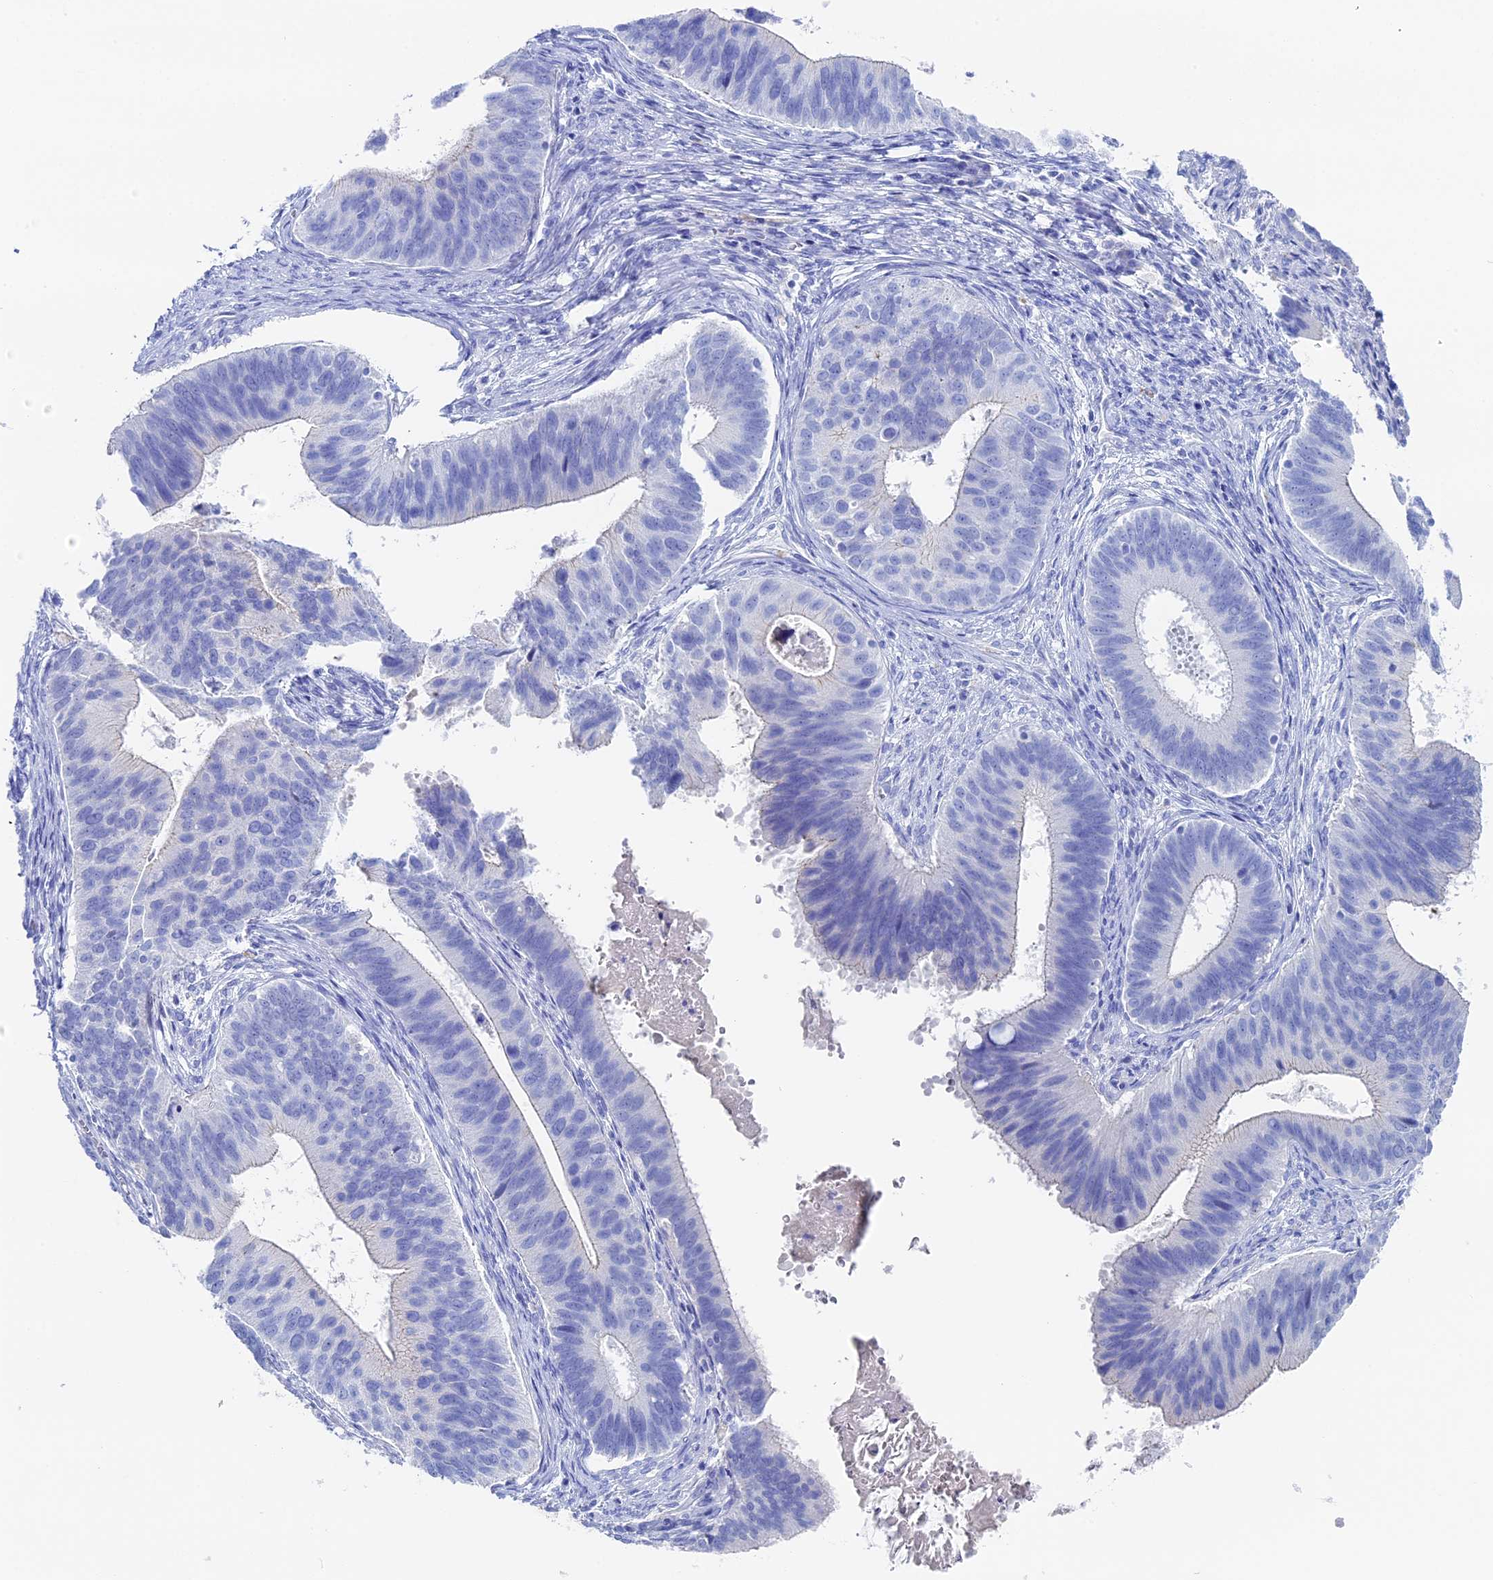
{"staining": {"intensity": "negative", "quantity": "none", "location": "none"}, "tissue": "cervical cancer", "cell_type": "Tumor cells", "image_type": "cancer", "snomed": [{"axis": "morphology", "description": "Adenocarcinoma, NOS"}, {"axis": "topography", "description": "Cervix"}], "caption": "Protein analysis of cervical cancer (adenocarcinoma) displays no significant positivity in tumor cells.", "gene": "UNC119", "patient": {"sex": "female", "age": 42}}